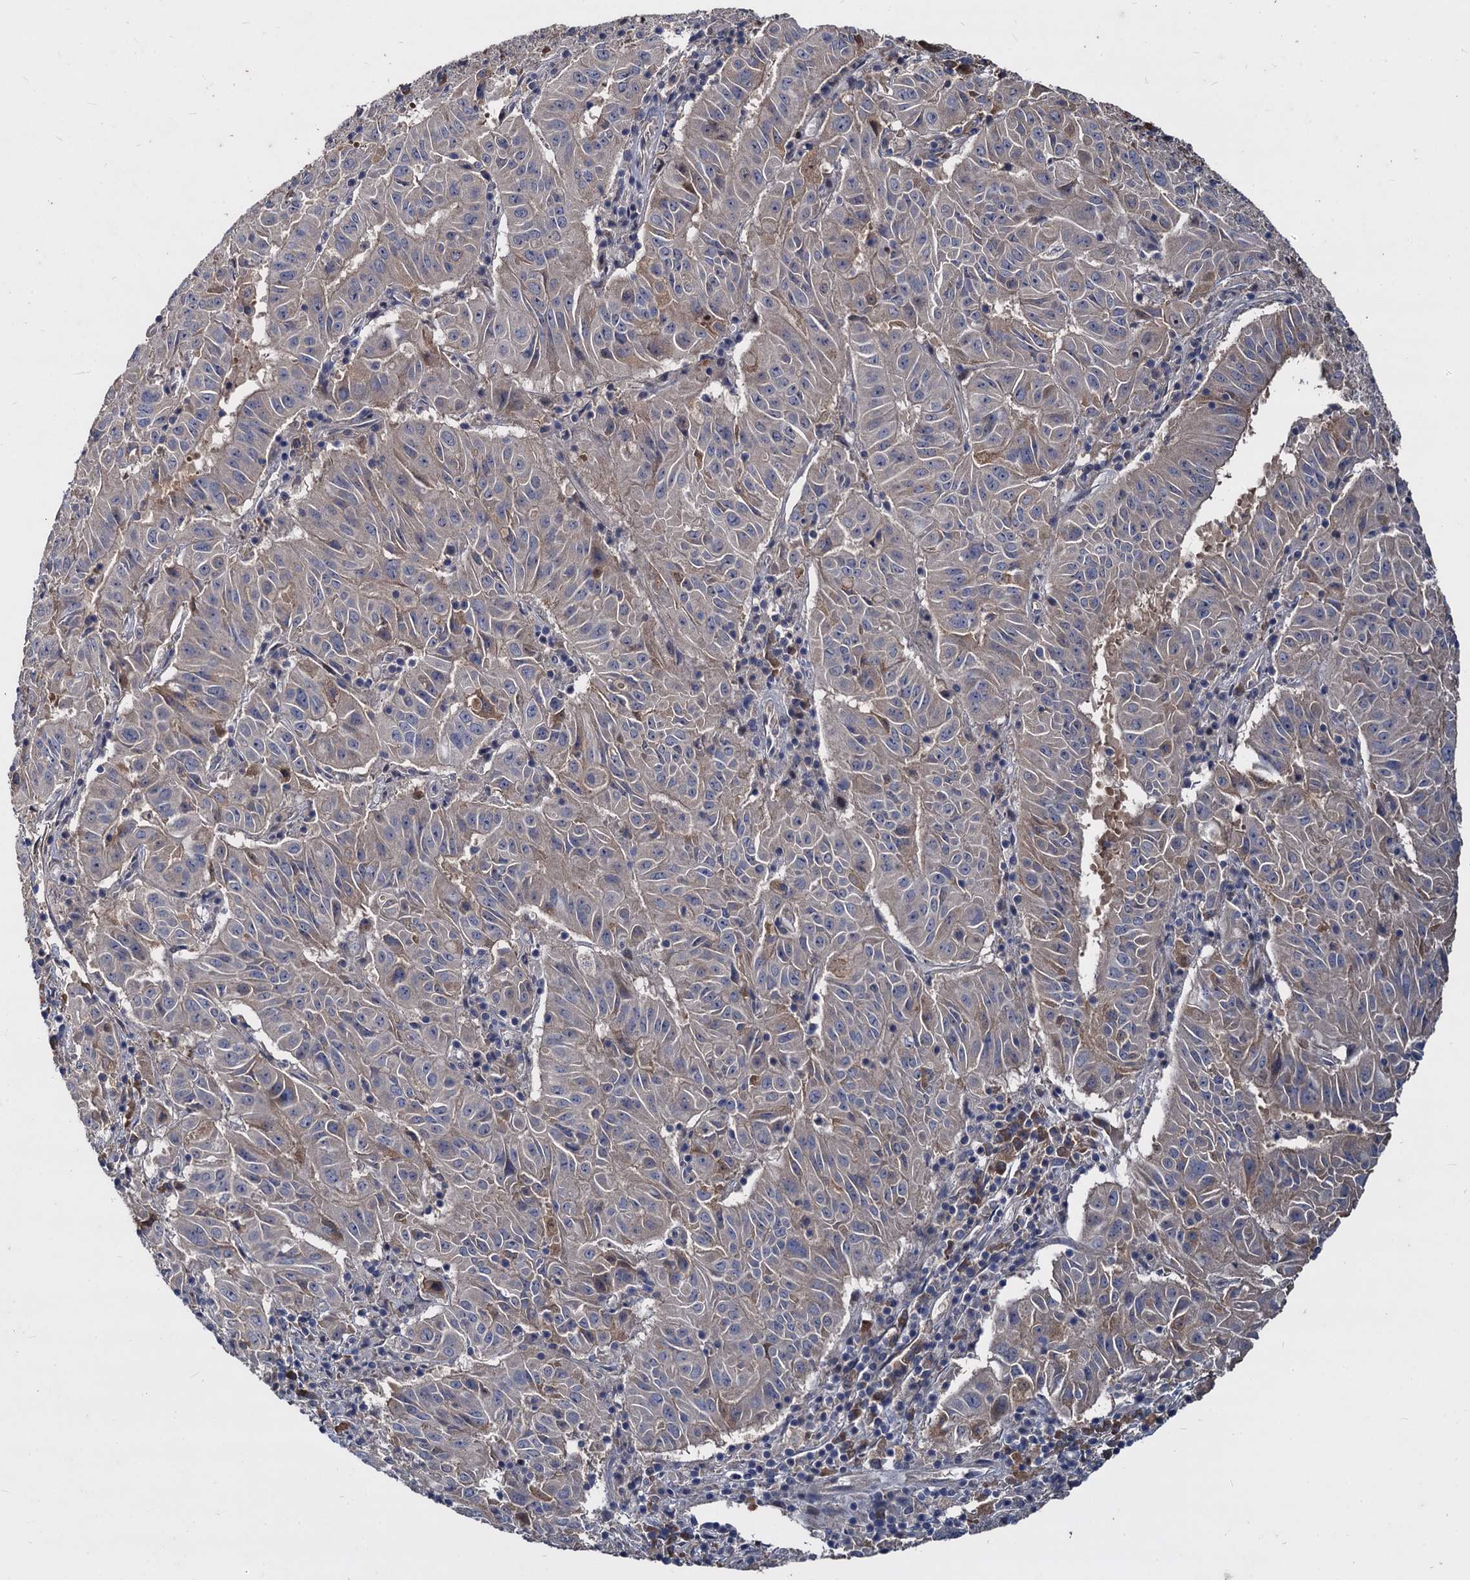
{"staining": {"intensity": "weak", "quantity": "<25%", "location": "cytoplasmic/membranous"}, "tissue": "pancreatic cancer", "cell_type": "Tumor cells", "image_type": "cancer", "snomed": [{"axis": "morphology", "description": "Adenocarcinoma, NOS"}, {"axis": "topography", "description": "Pancreas"}], "caption": "DAB (3,3'-diaminobenzidine) immunohistochemical staining of human pancreatic adenocarcinoma exhibits no significant staining in tumor cells.", "gene": "CCDC184", "patient": {"sex": "male", "age": 63}}